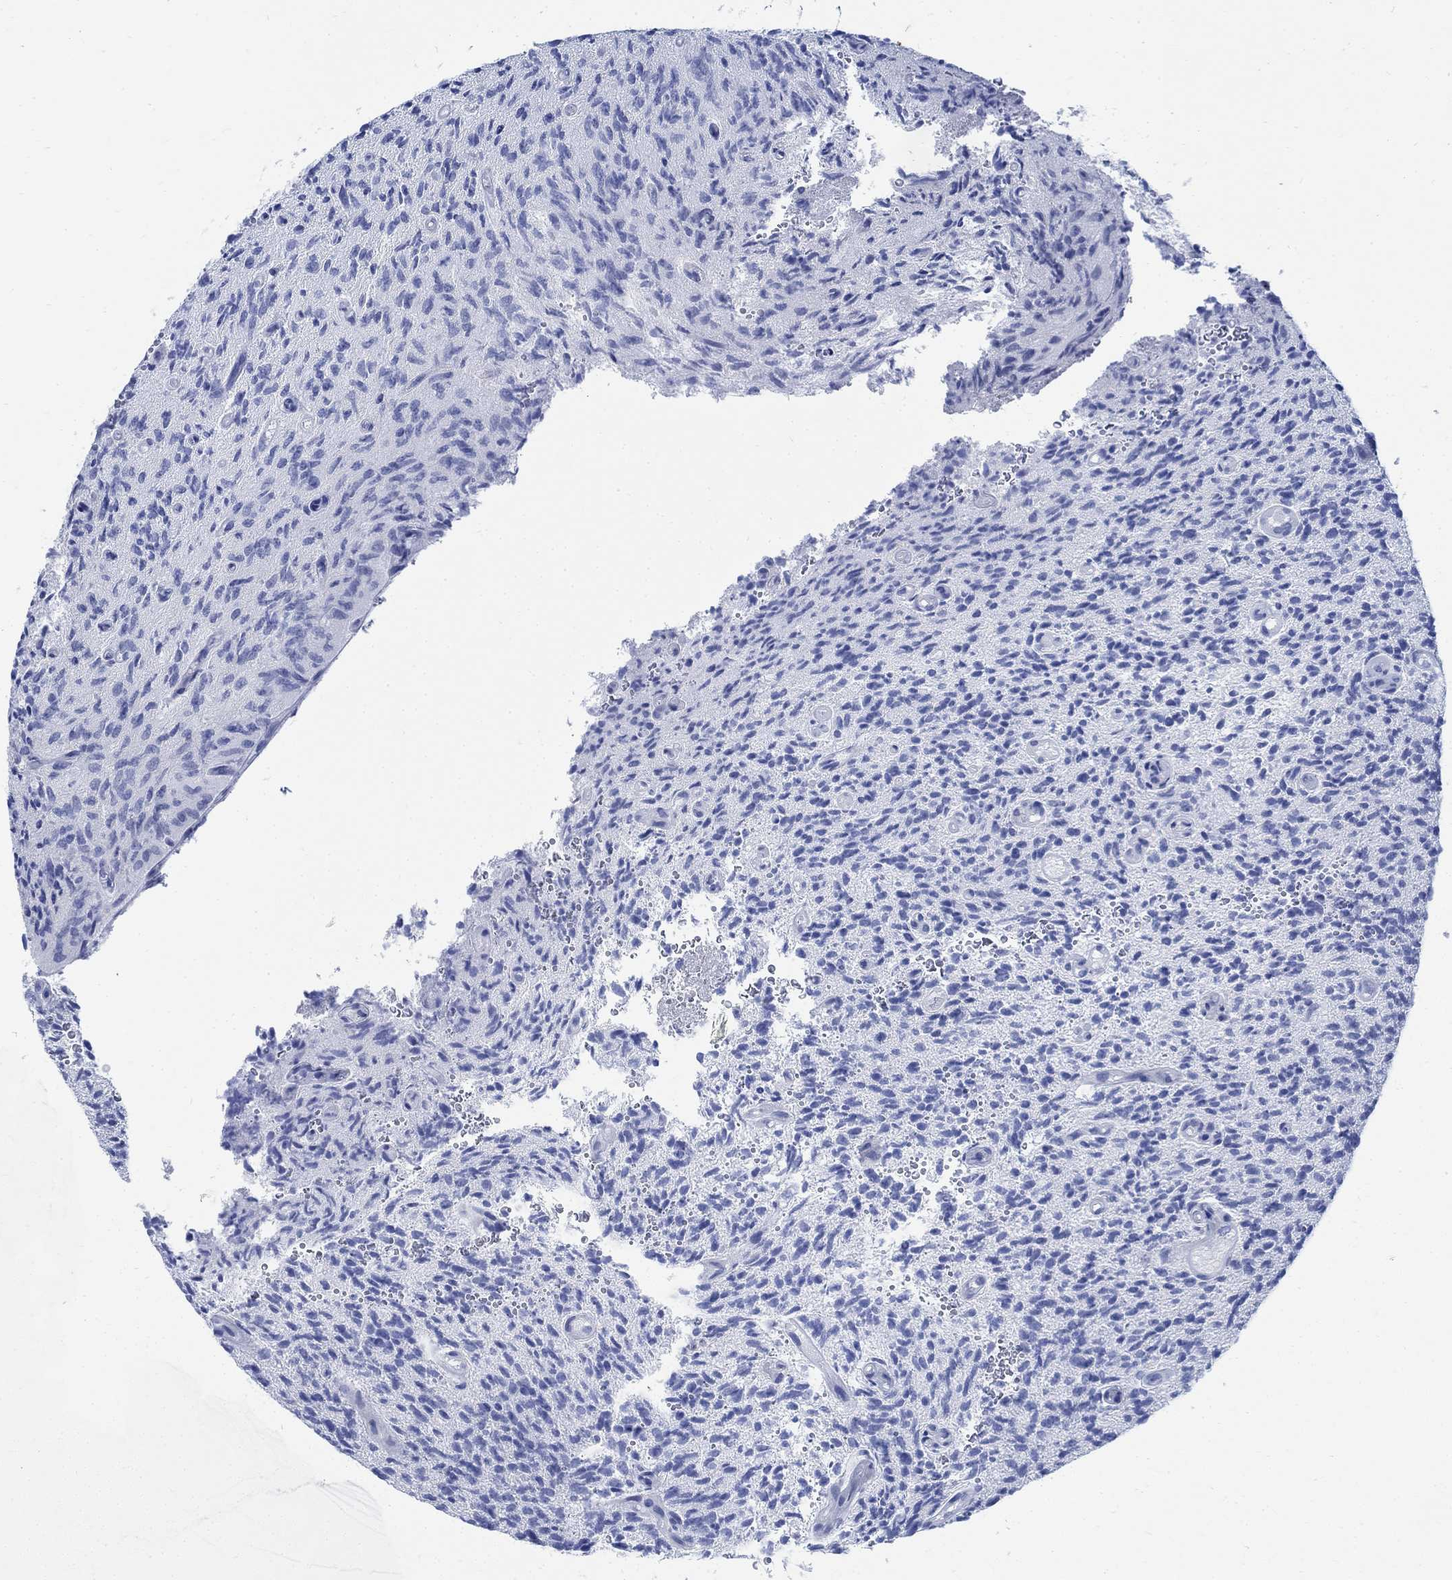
{"staining": {"intensity": "negative", "quantity": "none", "location": "none"}, "tissue": "glioma", "cell_type": "Tumor cells", "image_type": "cancer", "snomed": [{"axis": "morphology", "description": "Glioma, malignant, High grade"}, {"axis": "topography", "description": "Brain"}], "caption": "Immunohistochemical staining of human malignant high-grade glioma shows no significant positivity in tumor cells. (Immunohistochemistry (ihc), brightfield microscopy, high magnification).", "gene": "DLK1", "patient": {"sex": "male", "age": 64}}